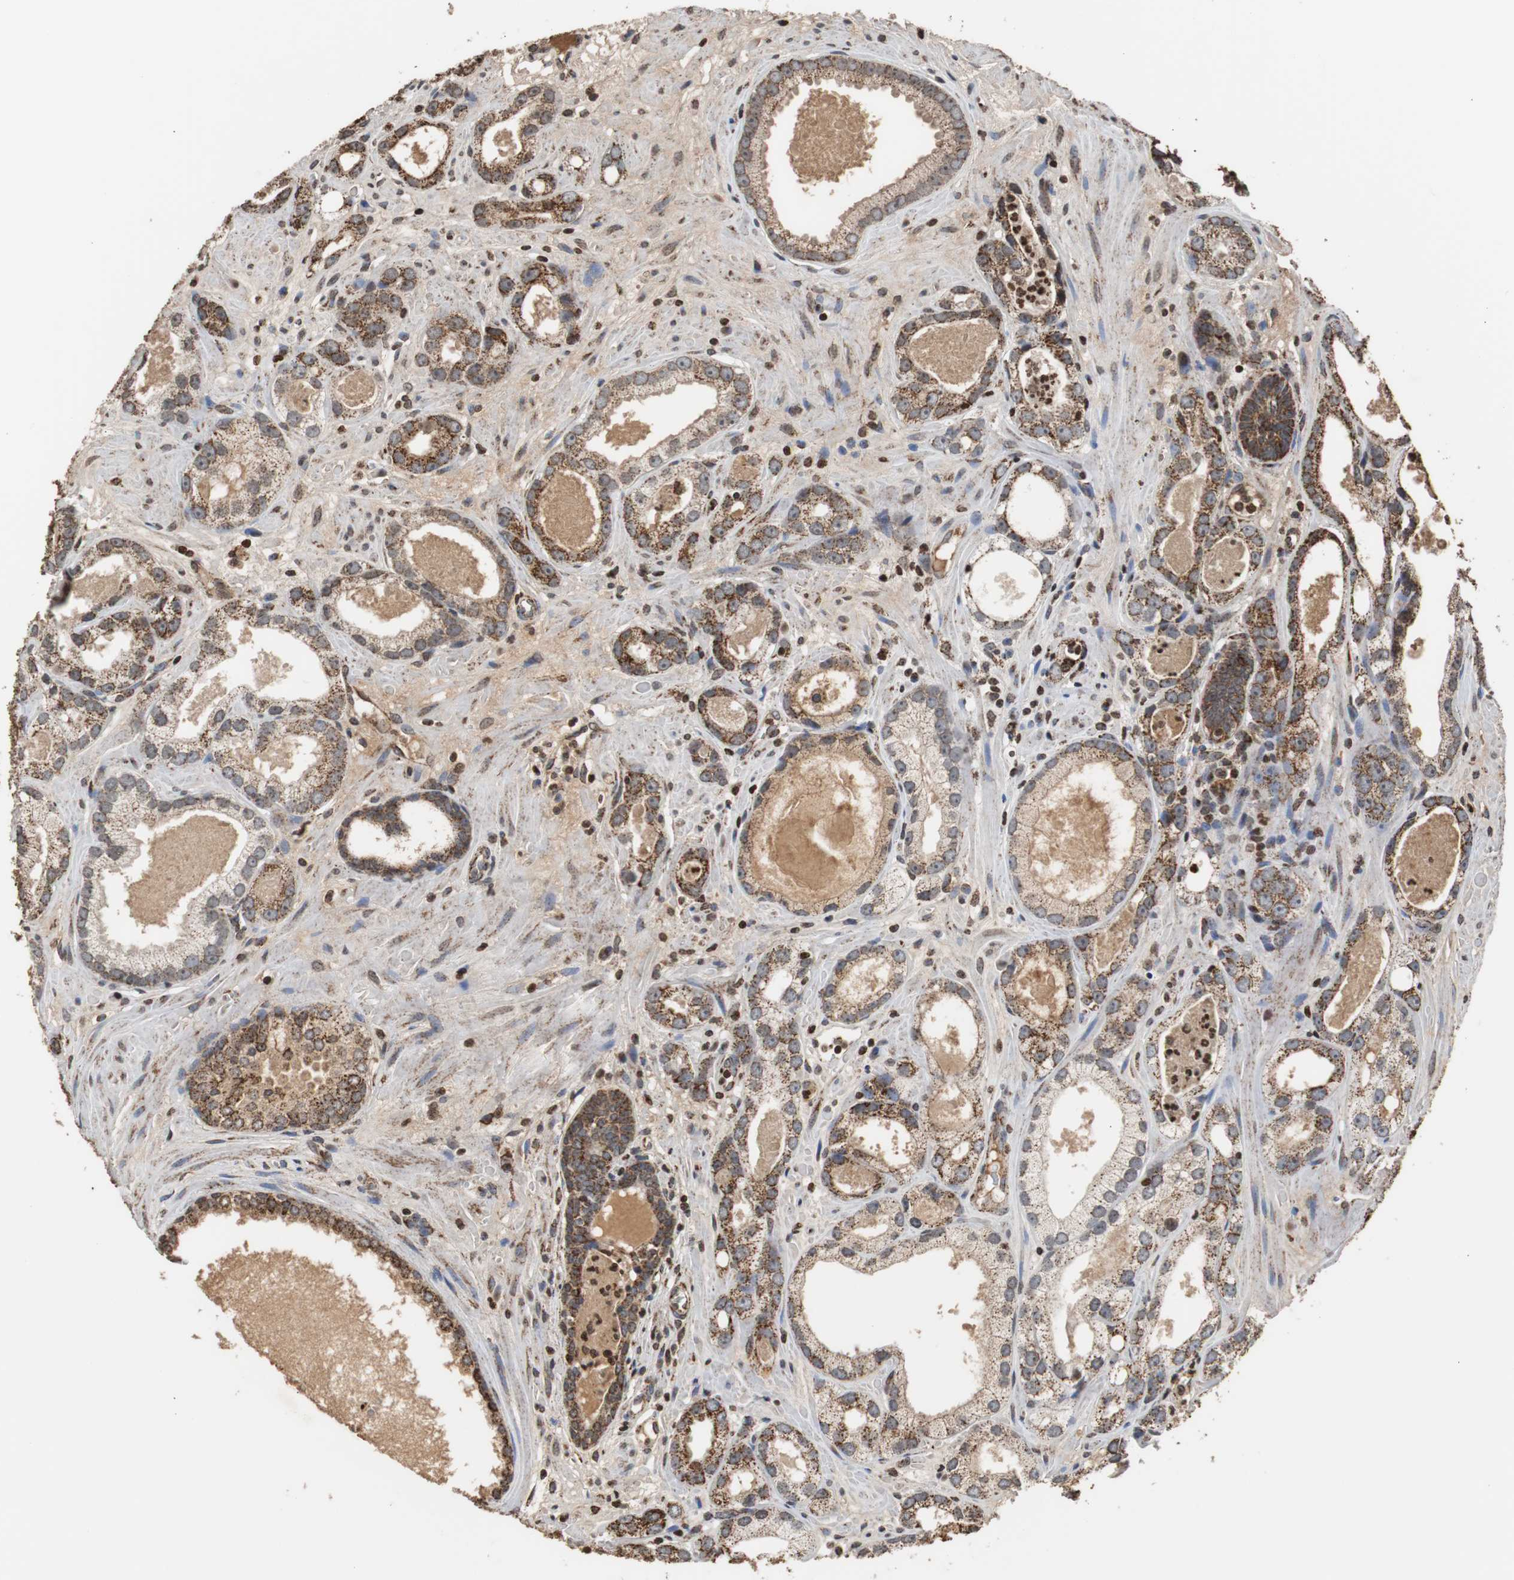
{"staining": {"intensity": "strong", "quantity": ">75%", "location": "cytoplasmic/membranous"}, "tissue": "prostate cancer", "cell_type": "Tumor cells", "image_type": "cancer", "snomed": [{"axis": "morphology", "description": "Adenocarcinoma, Low grade"}, {"axis": "topography", "description": "Prostate"}], "caption": "High-magnification brightfield microscopy of adenocarcinoma (low-grade) (prostate) stained with DAB (3,3'-diaminobenzidine) (brown) and counterstained with hematoxylin (blue). tumor cells exhibit strong cytoplasmic/membranous positivity is identified in about>75% of cells.", "gene": "HSPA9", "patient": {"sex": "male", "age": 57}}